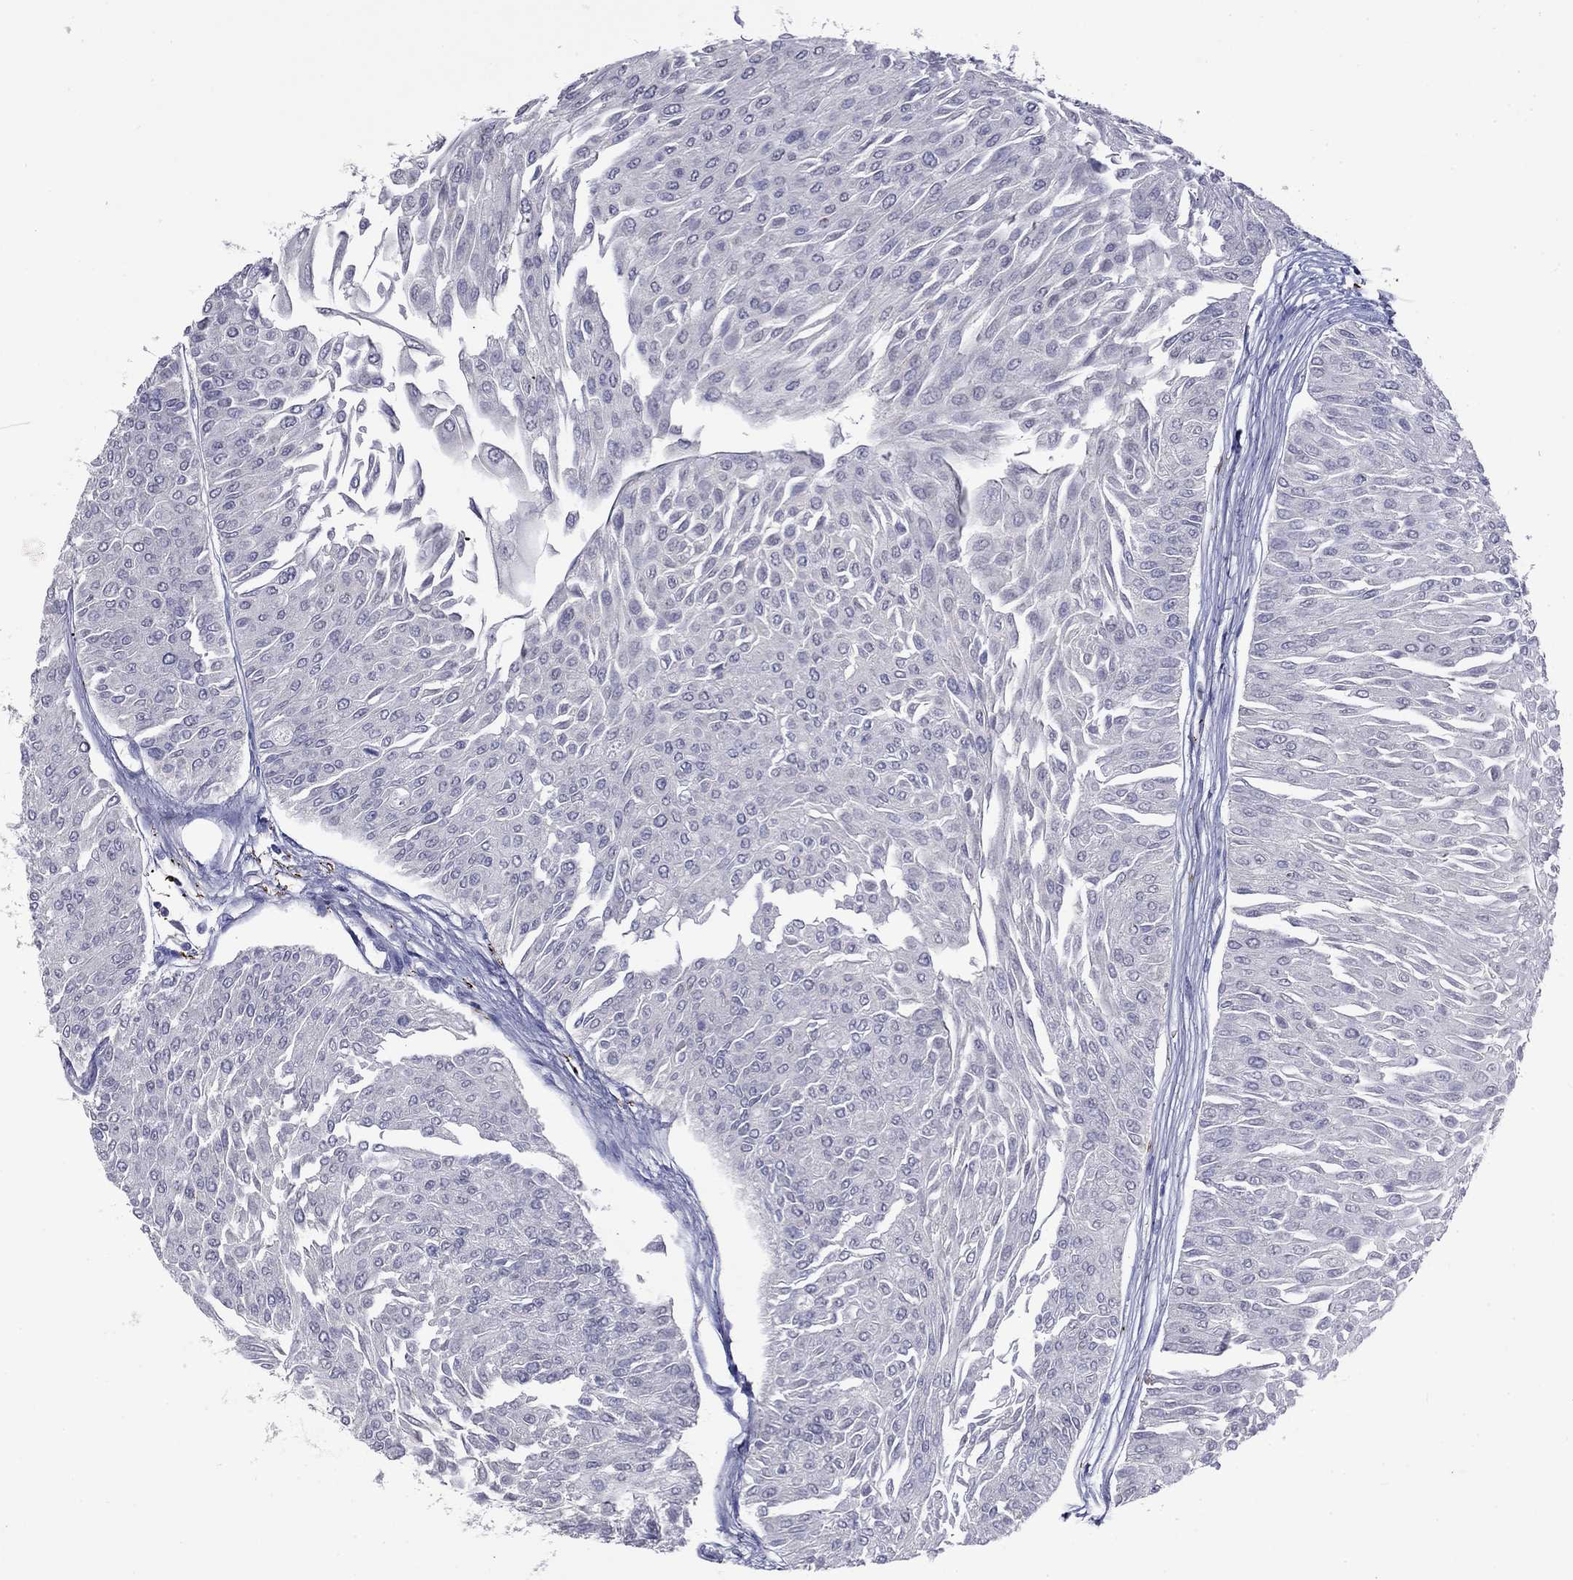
{"staining": {"intensity": "negative", "quantity": "none", "location": "none"}, "tissue": "urothelial cancer", "cell_type": "Tumor cells", "image_type": "cancer", "snomed": [{"axis": "morphology", "description": "Urothelial carcinoma, Low grade"}, {"axis": "topography", "description": "Urinary bladder"}], "caption": "The image shows no staining of tumor cells in urothelial cancer. (Brightfield microscopy of DAB (3,3'-diaminobenzidine) immunohistochemistry at high magnification).", "gene": "CFAP119", "patient": {"sex": "male", "age": 67}}